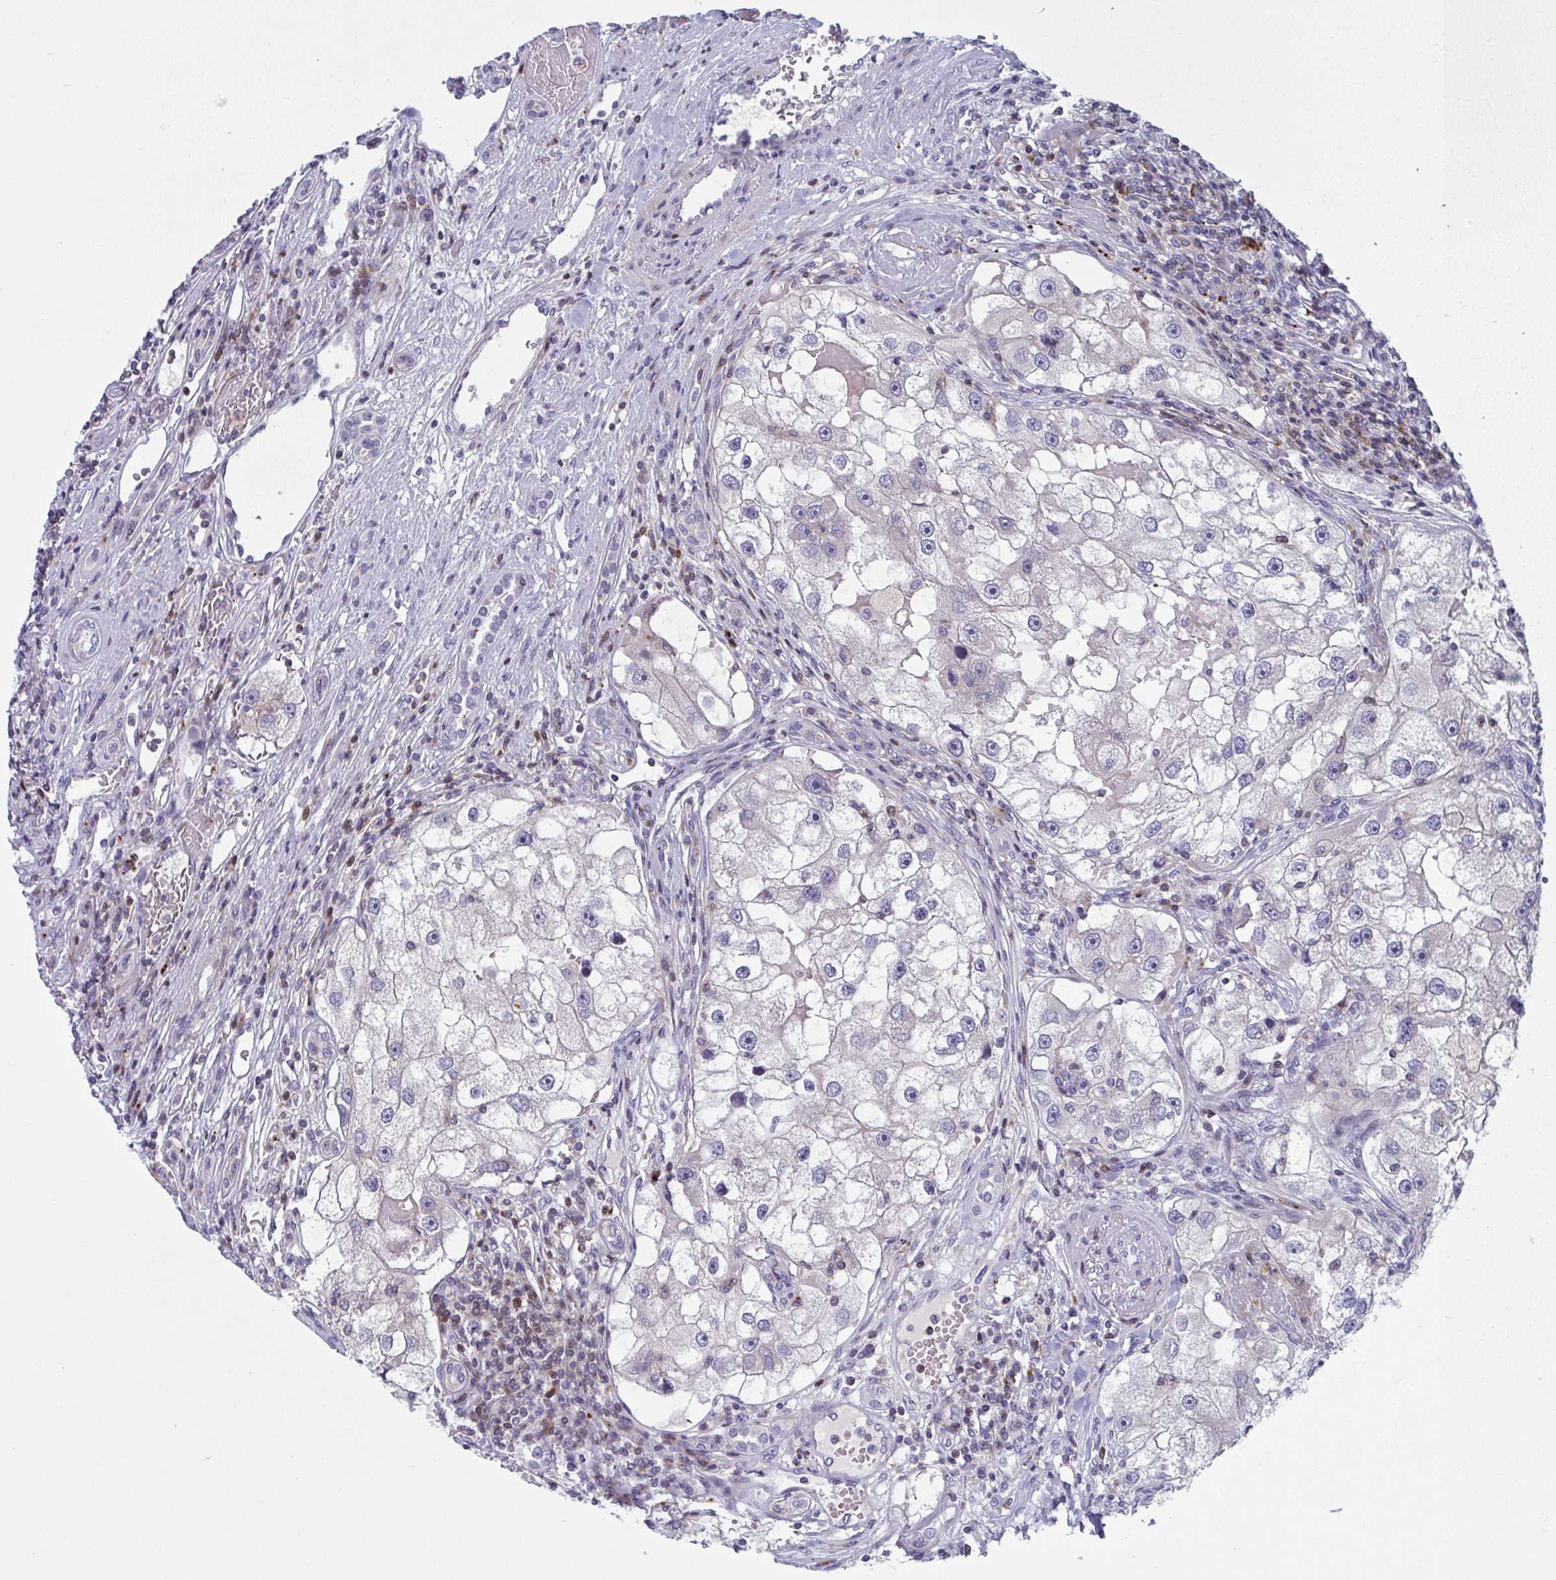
{"staining": {"intensity": "negative", "quantity": "none", "location": "none"}, "tissue": "renal cancer", "cell_type": "Tumor cells", "image_type": "cancer", "snomed": [{"axis": "morphology", "description": "Adenocarcinoma, NOS"}, {"axis": "topography", "description": "Kidney"}], "caption": "Micrograph shows no significant protein staining in tumor cells of adenocarcinoma (renal).", "gene": "AOC2", "patient": {"sex": "male", "age": 63}}